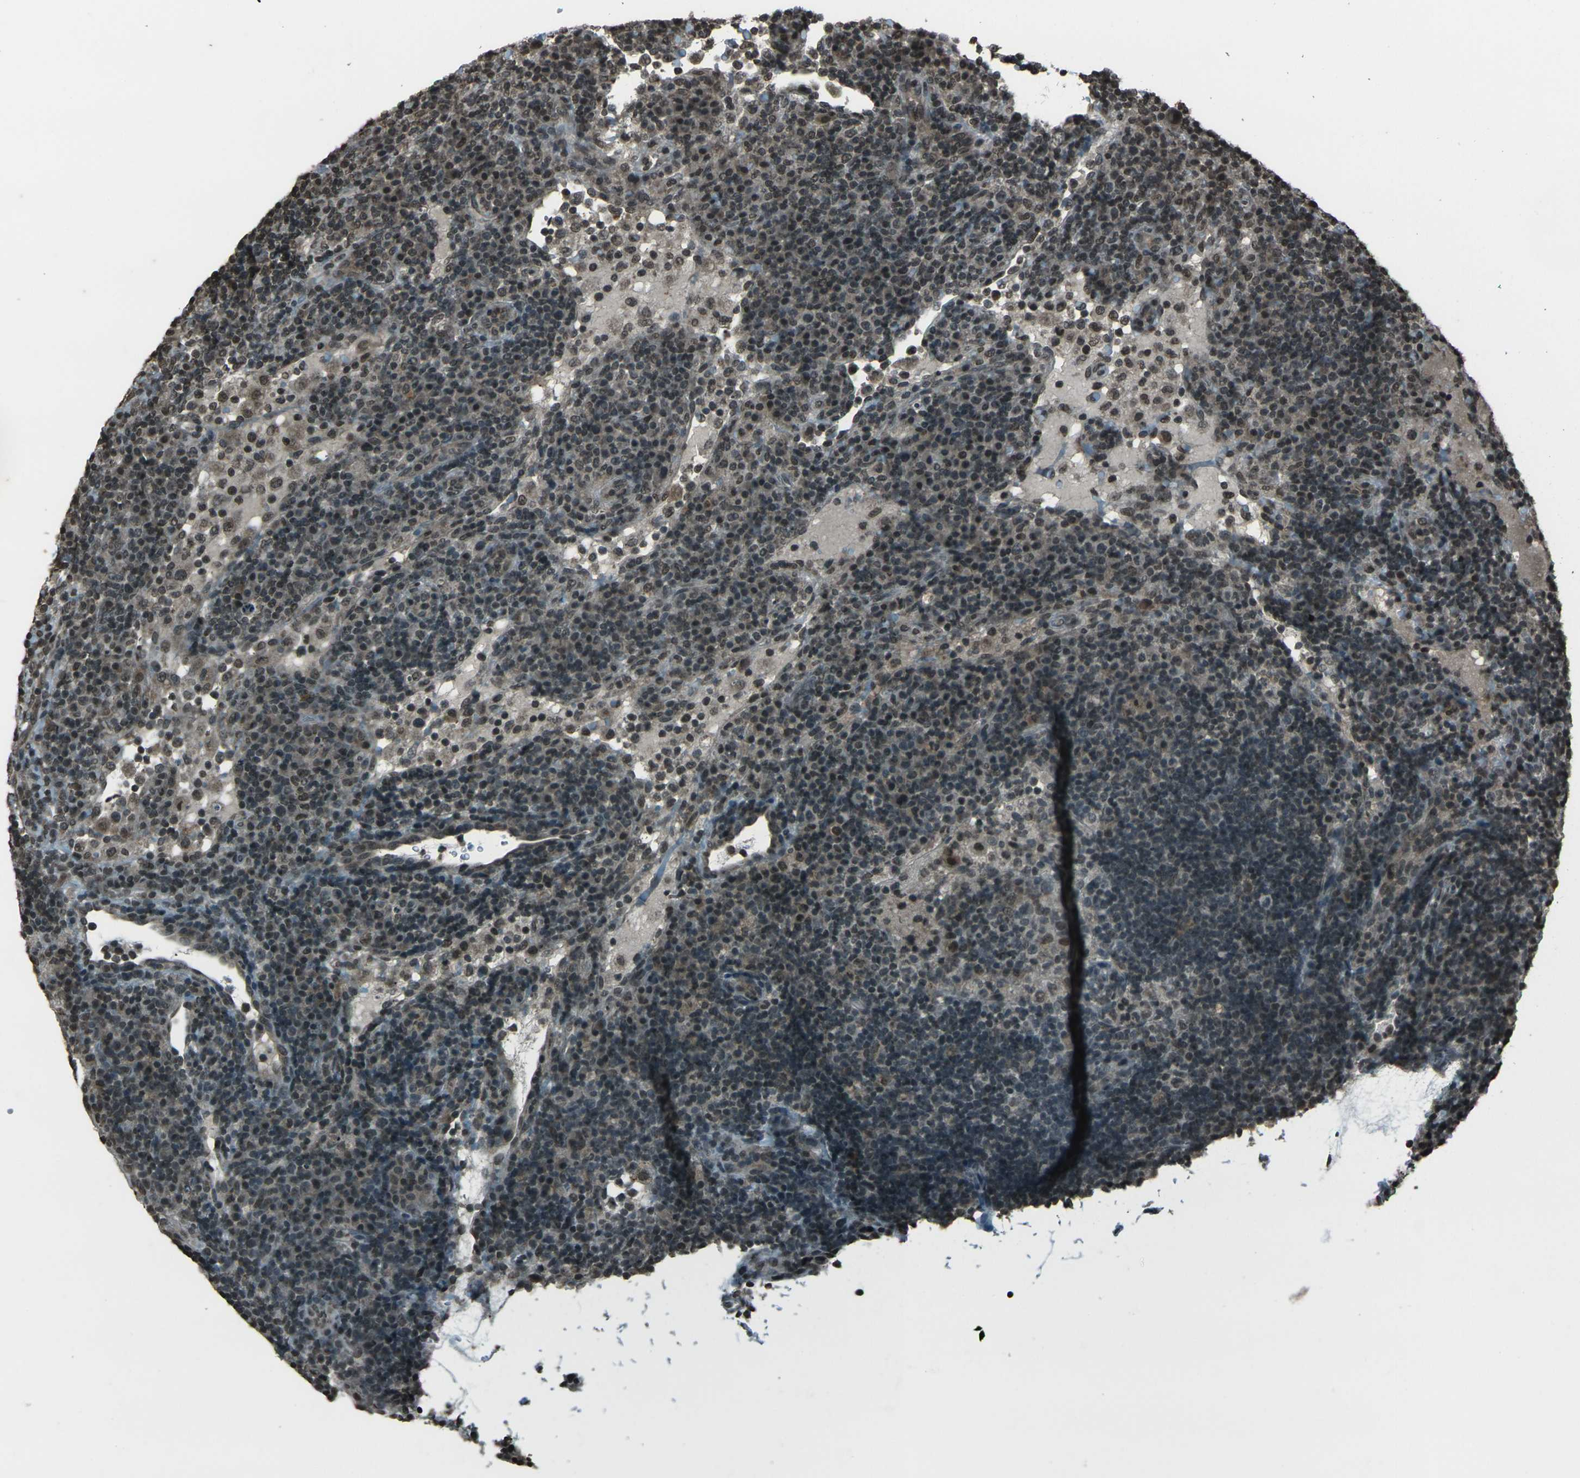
{"staining": {"intensity": "moderate", "quantity": "<25%", "location": "nuclear"}, "tissue": "lymph node", "cell_type": "Germinal center cells", "image_type": "normal", "snomed": [{"axis": "morphology", "description": "Normal tissue, NOS"}, {"axis": "topography", "description": "Lymph node"}], "caption": "Moderate nuclear positivity is seen in approximately <25% of germinal center cells in unremarkable lymph node.", "gene": "PRPF8", "patient": {"sex": "female", "age": 53}}